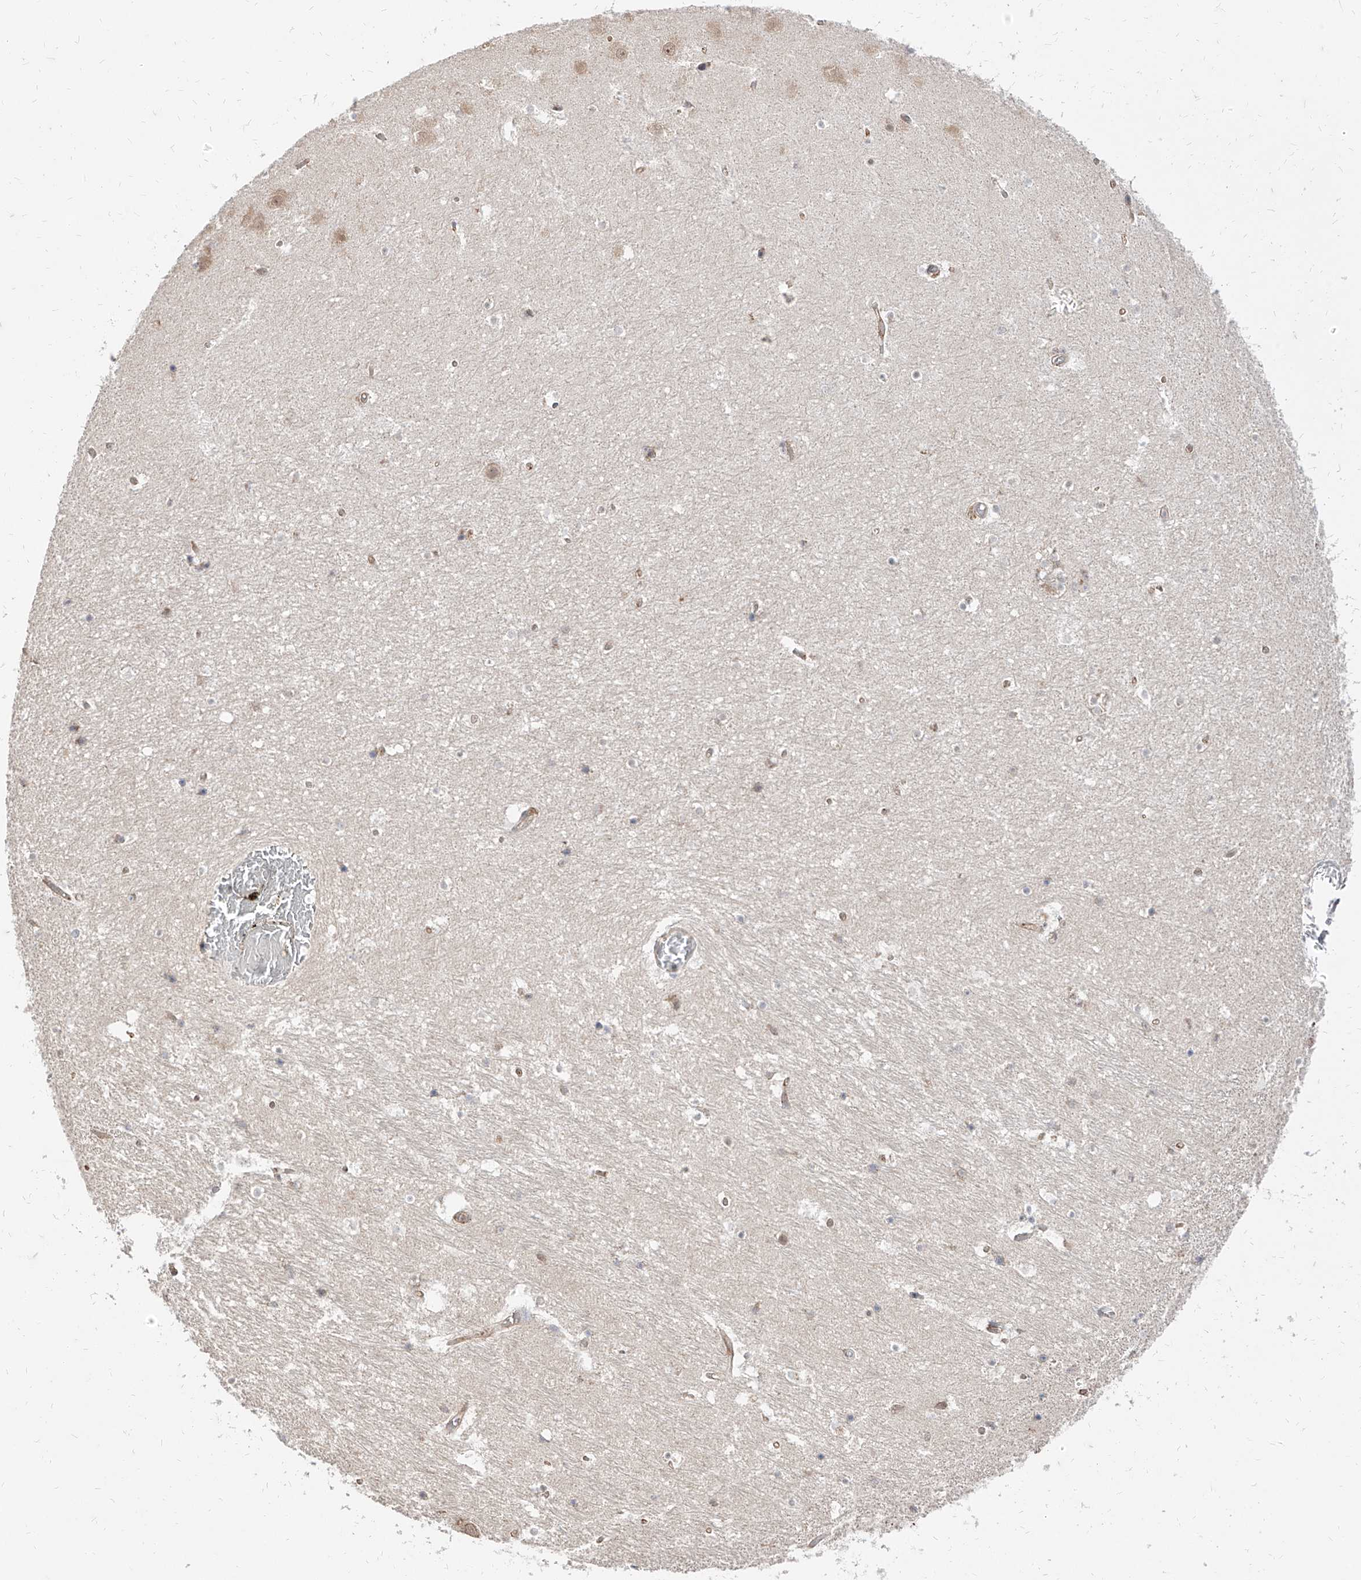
{"staining": {"intensity": "weak", "quantity": "<25%", "location": "nuclear"}, "tissue": "hippocampus", "cell_type": "Glial cells", "image_type": "normal", "snomed": [{"axis": "morphology", "description": "Normal tissue, NOS"}, {"axis": "topography", "description": "Hippocampus"}], "caption": "This is an immunohistochemistry histopathology image of normal hippocampus. There is no expression in glial cells.", "gene": "C8orf82", "patient": {"sex": "female", "age": 52}}